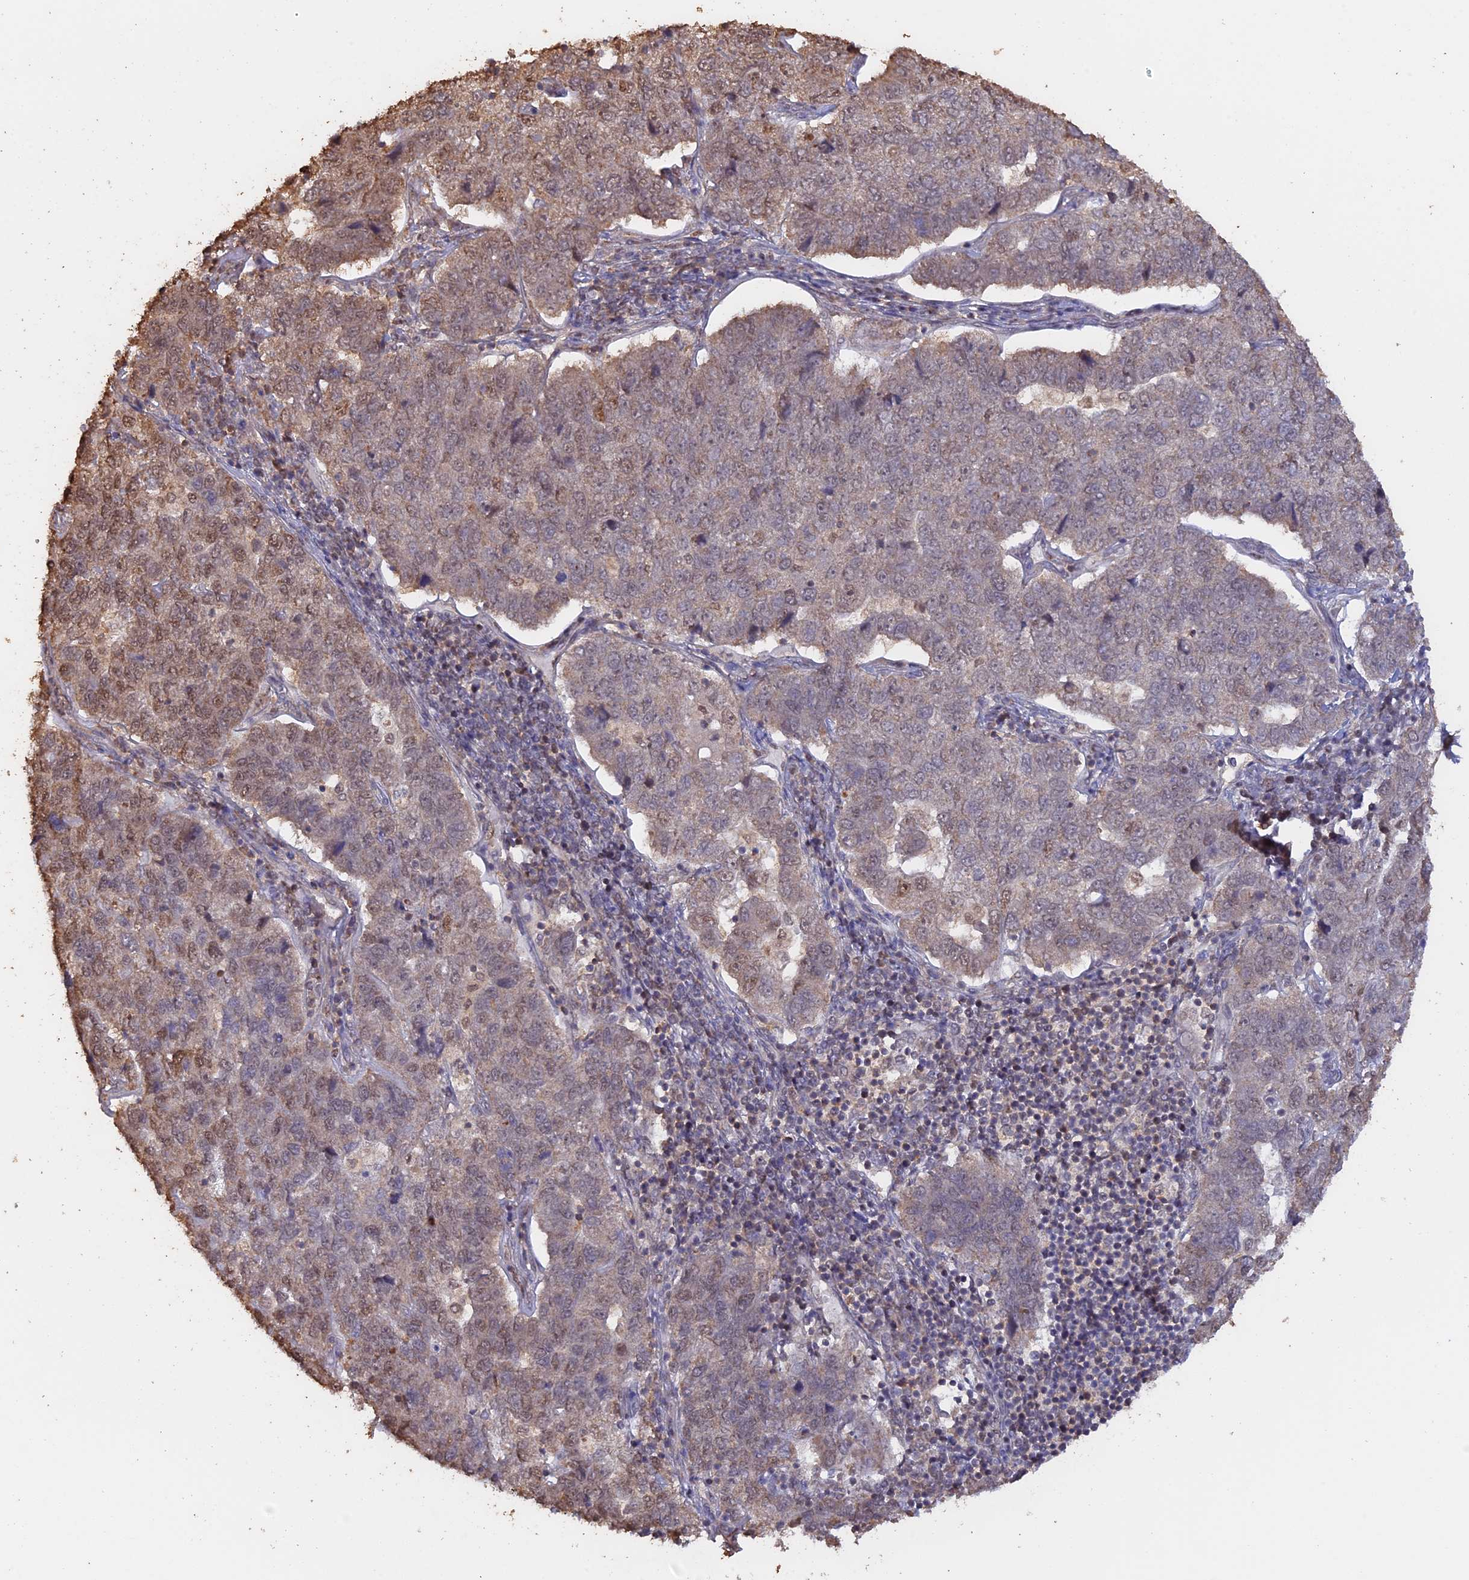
{"staining": {"intensity": "weak", "quantity": "25%-75%", "location": "nuclear"}, "tissue": "pancreatic cancer", "cell_type": "Tumor cells", "image_type": "cancer", "snomed": [{"axis": "morphology", "description": "Adenocarcinoma, NOS"}, {"axis": "topography", "description": "Pancreas"}], "caption": "Adenocarcinoma (pancreatic) stained with DAB (3,3'-diaminobenzidine) IHC reveals low levels of weak nuclear staining in approximately 25%-75% of tumor cells.", "gene": "PSMC6", "patient": {"sex": "female", "age": 61}}